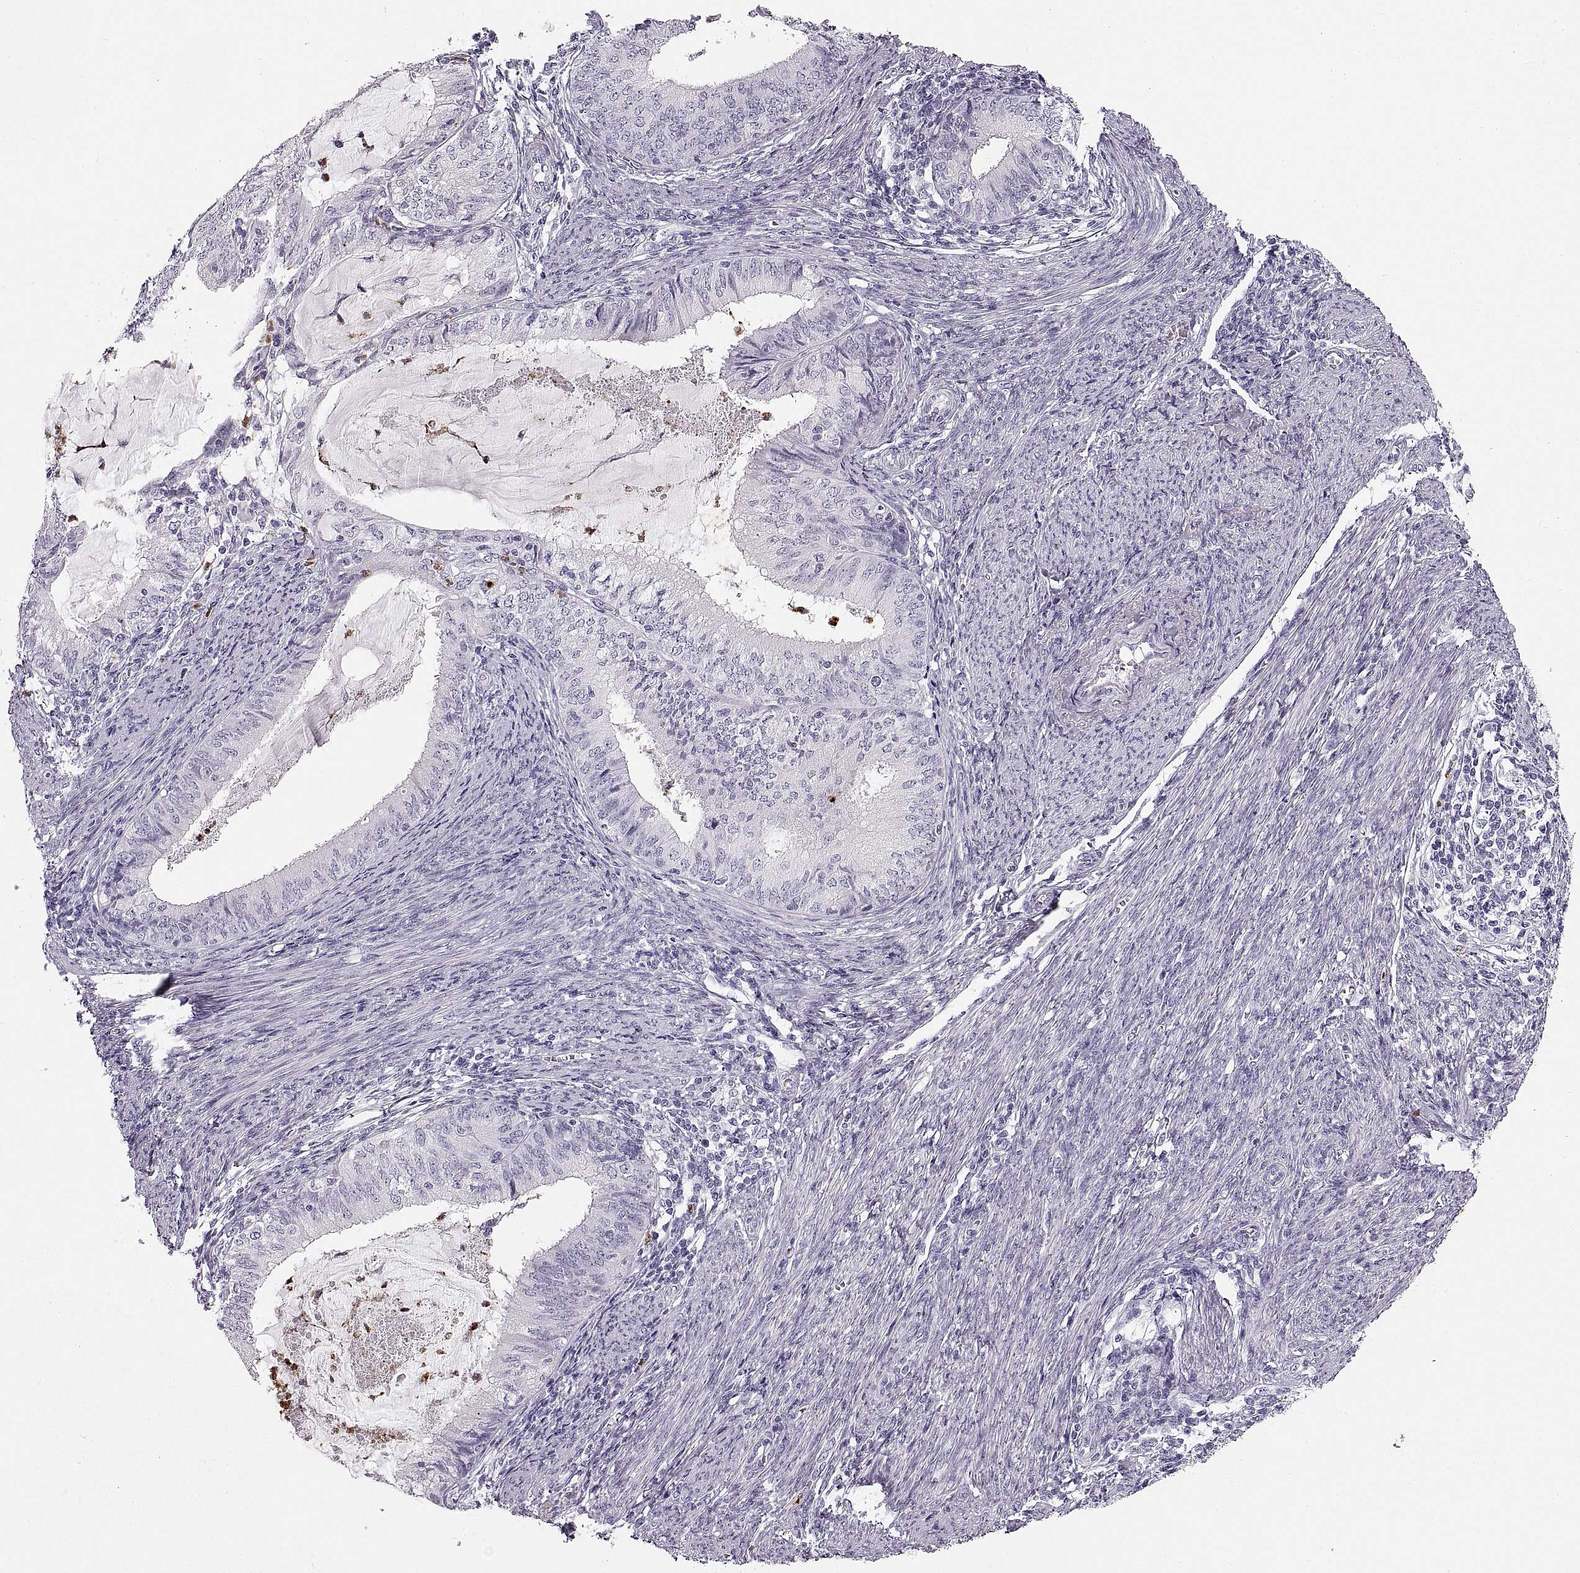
{"staining": {"intensity": "negative", "quantity": "none", "location": "none"}, "tissue": "endometrial cancer", "cell_type": "Tumor cells", "image_type": "cancer", "snomed": [{"axis": "morphology", "description": "Adenocarcinoma, NOS"}, {"axis": "topography", "description": "Endometrium"}], "caption": "This micrograph is of adenocarcinoma (endometrial) stained with IHC to label a protein in brown with the nuclei are counter-stained blue. There is no staining in tumor cells.", "gene": "MILR1", "patient": {"sex": "female", "age": 57}}